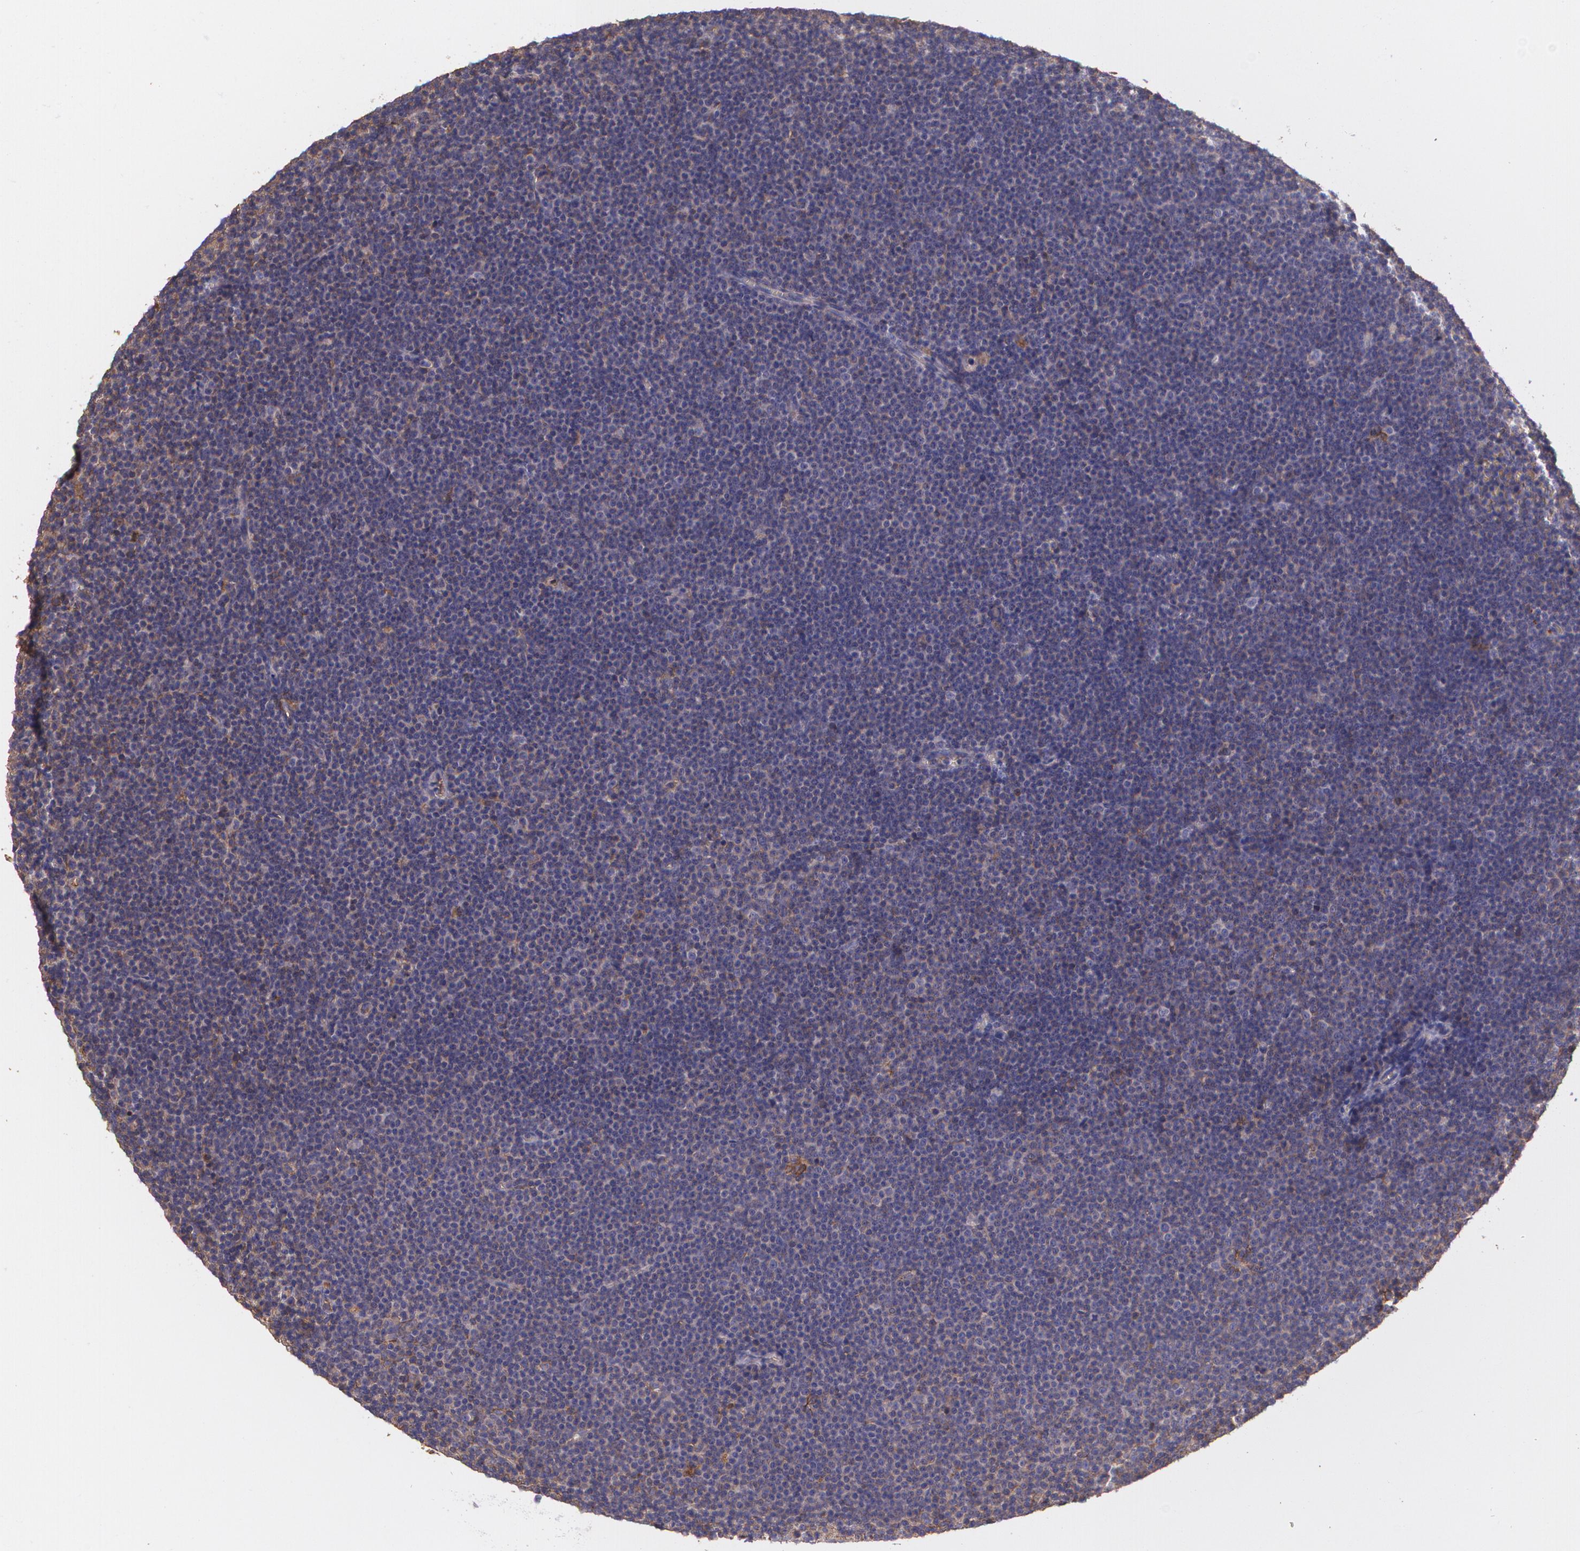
{"staining": {"intensity": "moderate", "quantity": "25%-75%", "location": "cytoplasmic/membranous"}, "tissue": "lymphoma", "cell_type": "Tumor cells", "image_type": "cancer", "snomed": [{"axis": "morphology", "description": "Malignant lymphoma, non-Hodgkin's type, Low grade"}, {"axis": "topography", "description": "Lymph node"}], "caption": "Human low-grade malignant lymphoma, non-Hodgkin's type stained with a protein marker shows moderate staining in tumor cells.", "gene": "B2M", "patient": {"sex": "female", "age": 73}}